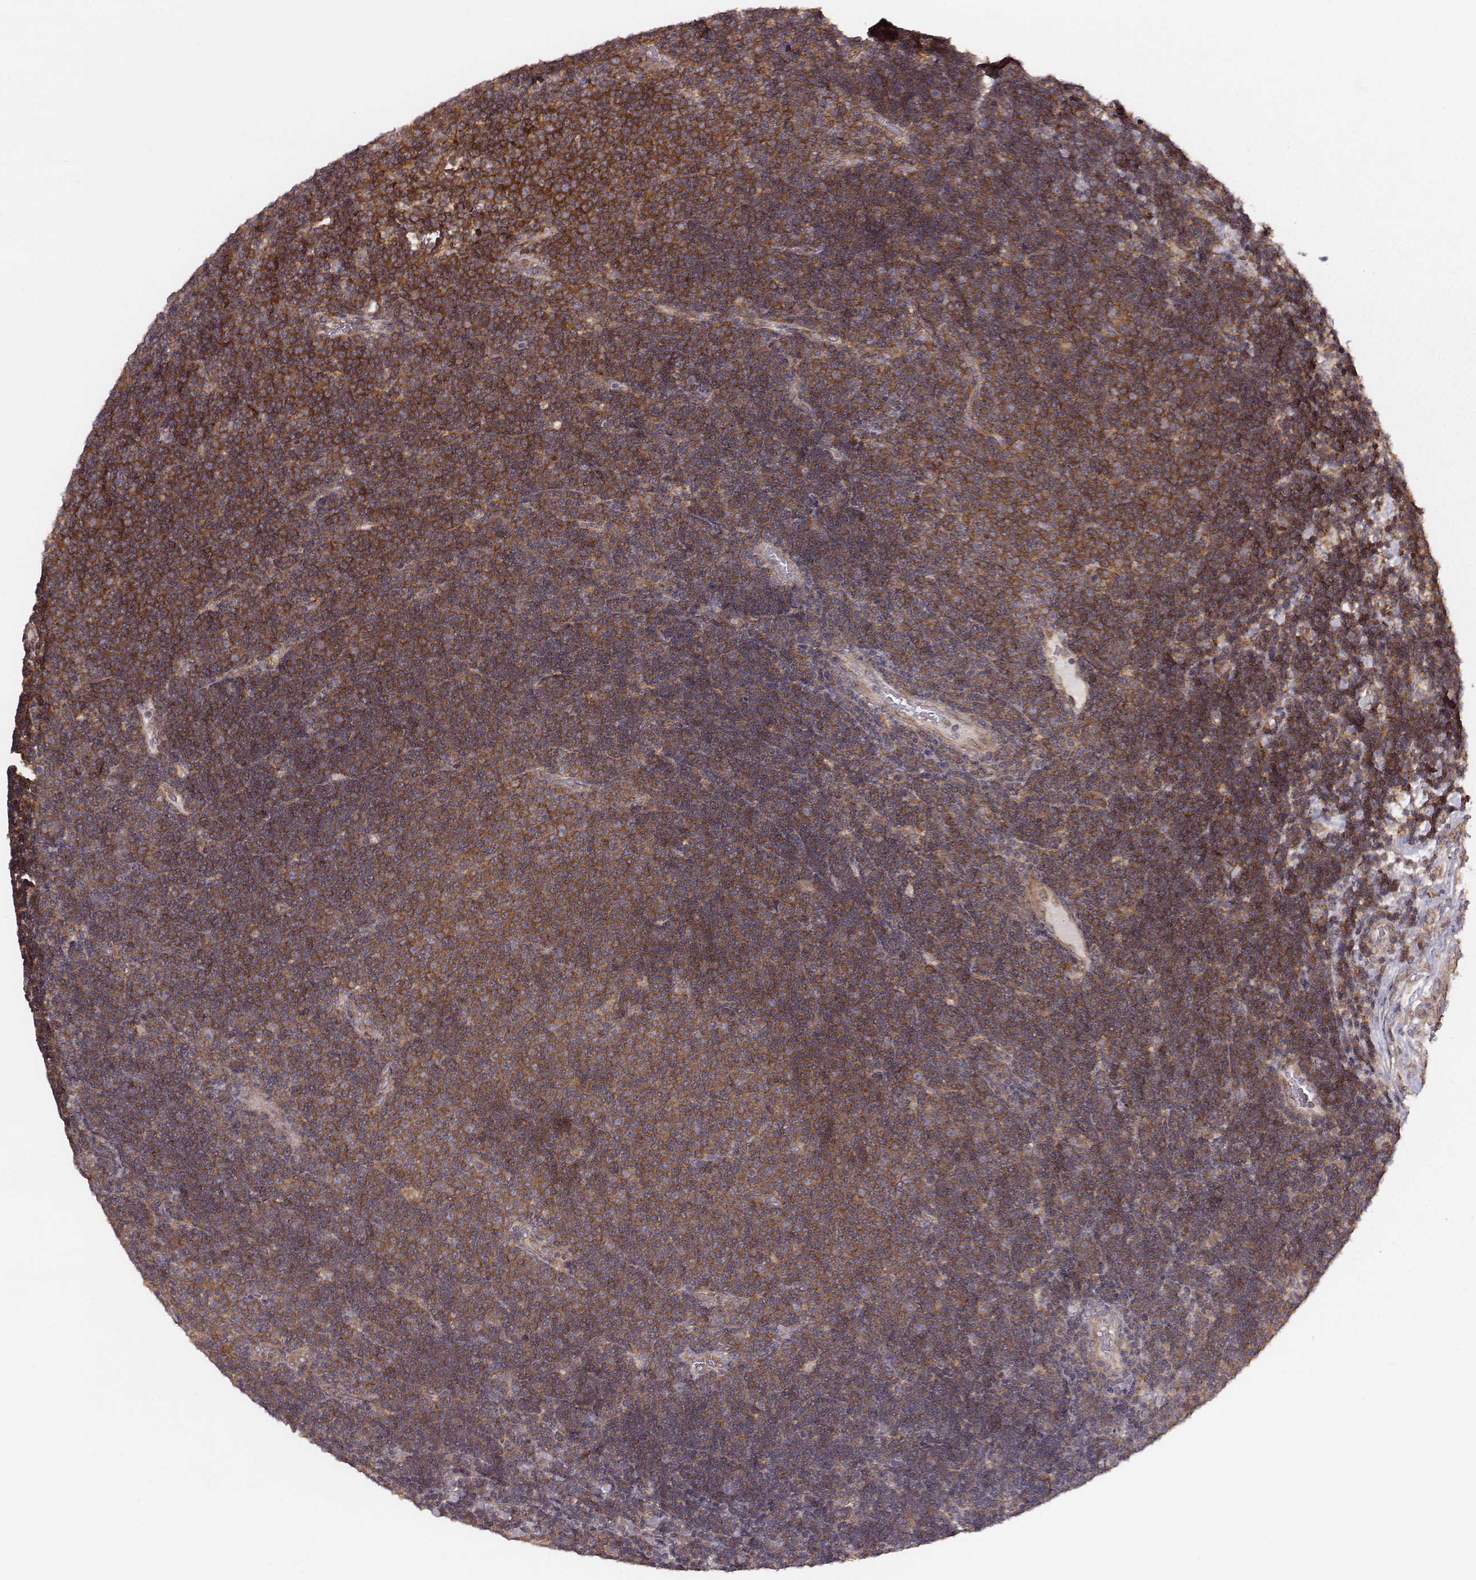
{"staining": {"intensity": "moderate", "quantity": ">75%", "location": "cytoplasmic/membranous"}, "tissue": "lymphoma", "cell_type": "Tumor cells", "image_type": "cancer", "snomed": [{"axis": "morphology", "description": "Malignant lymphoma, non-Hodgkin's type, Low grade"}, {"axis": "topography", "description": "Brain"}], "caption": "Immunohistochemistry (IHC) of low-grade malignant lymphoma, non-Hodgkin's type demonstrates medium levels of moderate cytoplasmic/membranous expression in about >75% of tumor cells.", "gene": "VPS26A", "patient": {"sex": "female", "age": 66}}